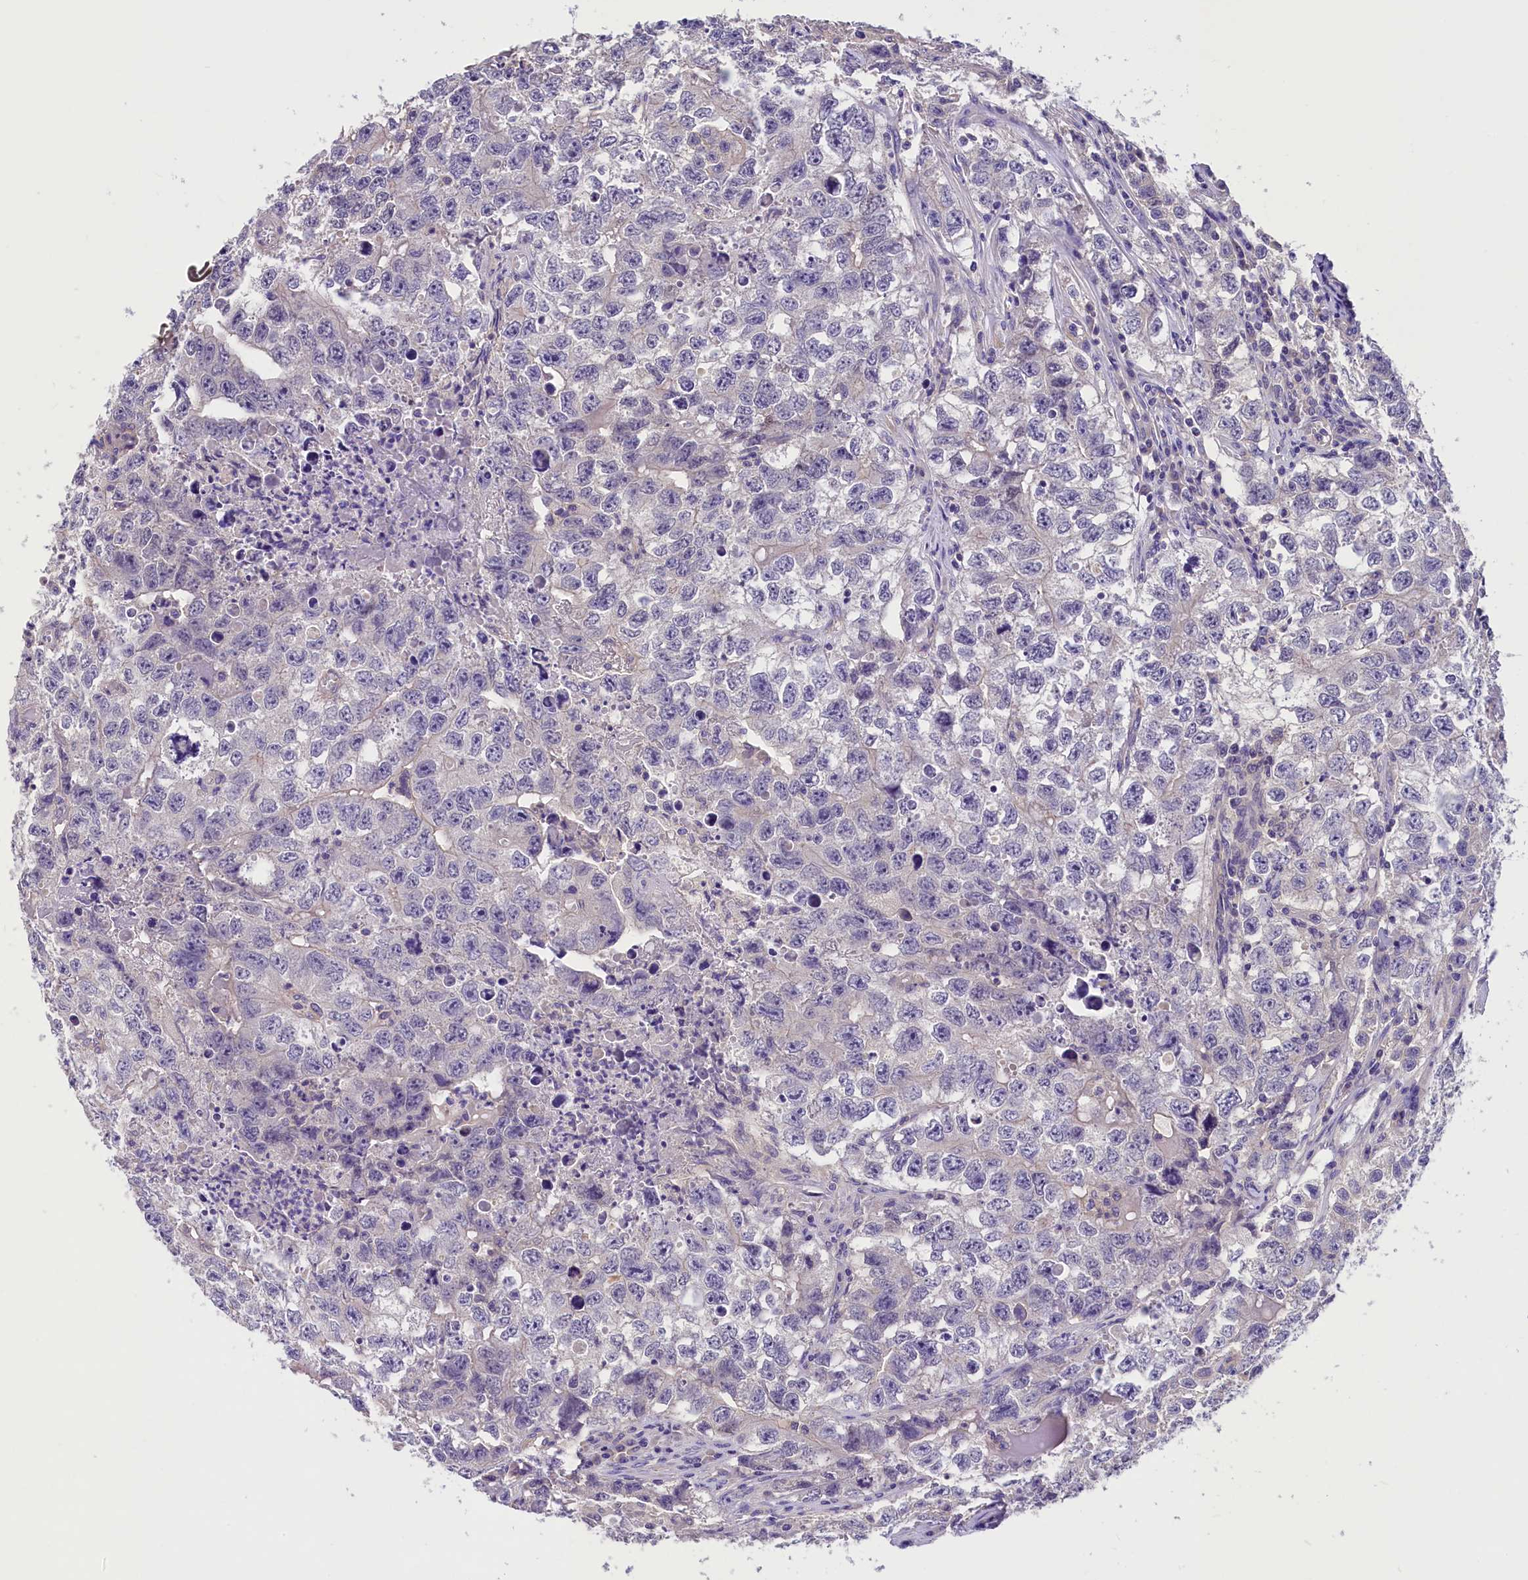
{"staining": {"intensity": "negative", "quantity": "none", "location": "none"}, "tissue": "testis cancer", "cell_type": "Tumor cells", "image_type": "cancer", "snomed": [{"axis": "morphology", "description": "Seminoma, NOS"}, {"axis": "morphology", "description": "Carcinoma, Embryonal, NOS"}, {"axis": "topography", "description": "Testis"}], "caption": "Embryonal carcinoma (testis) was stained to show a protein in brown. There is no significant staining in tumor cells. (DAB (3,3'-diaminobenzidine) immunohistochemistry (IHC) with hematoxylin counter stain).", "gene": "AP3B2", "patient": {"sex": "male", "age": 43}}